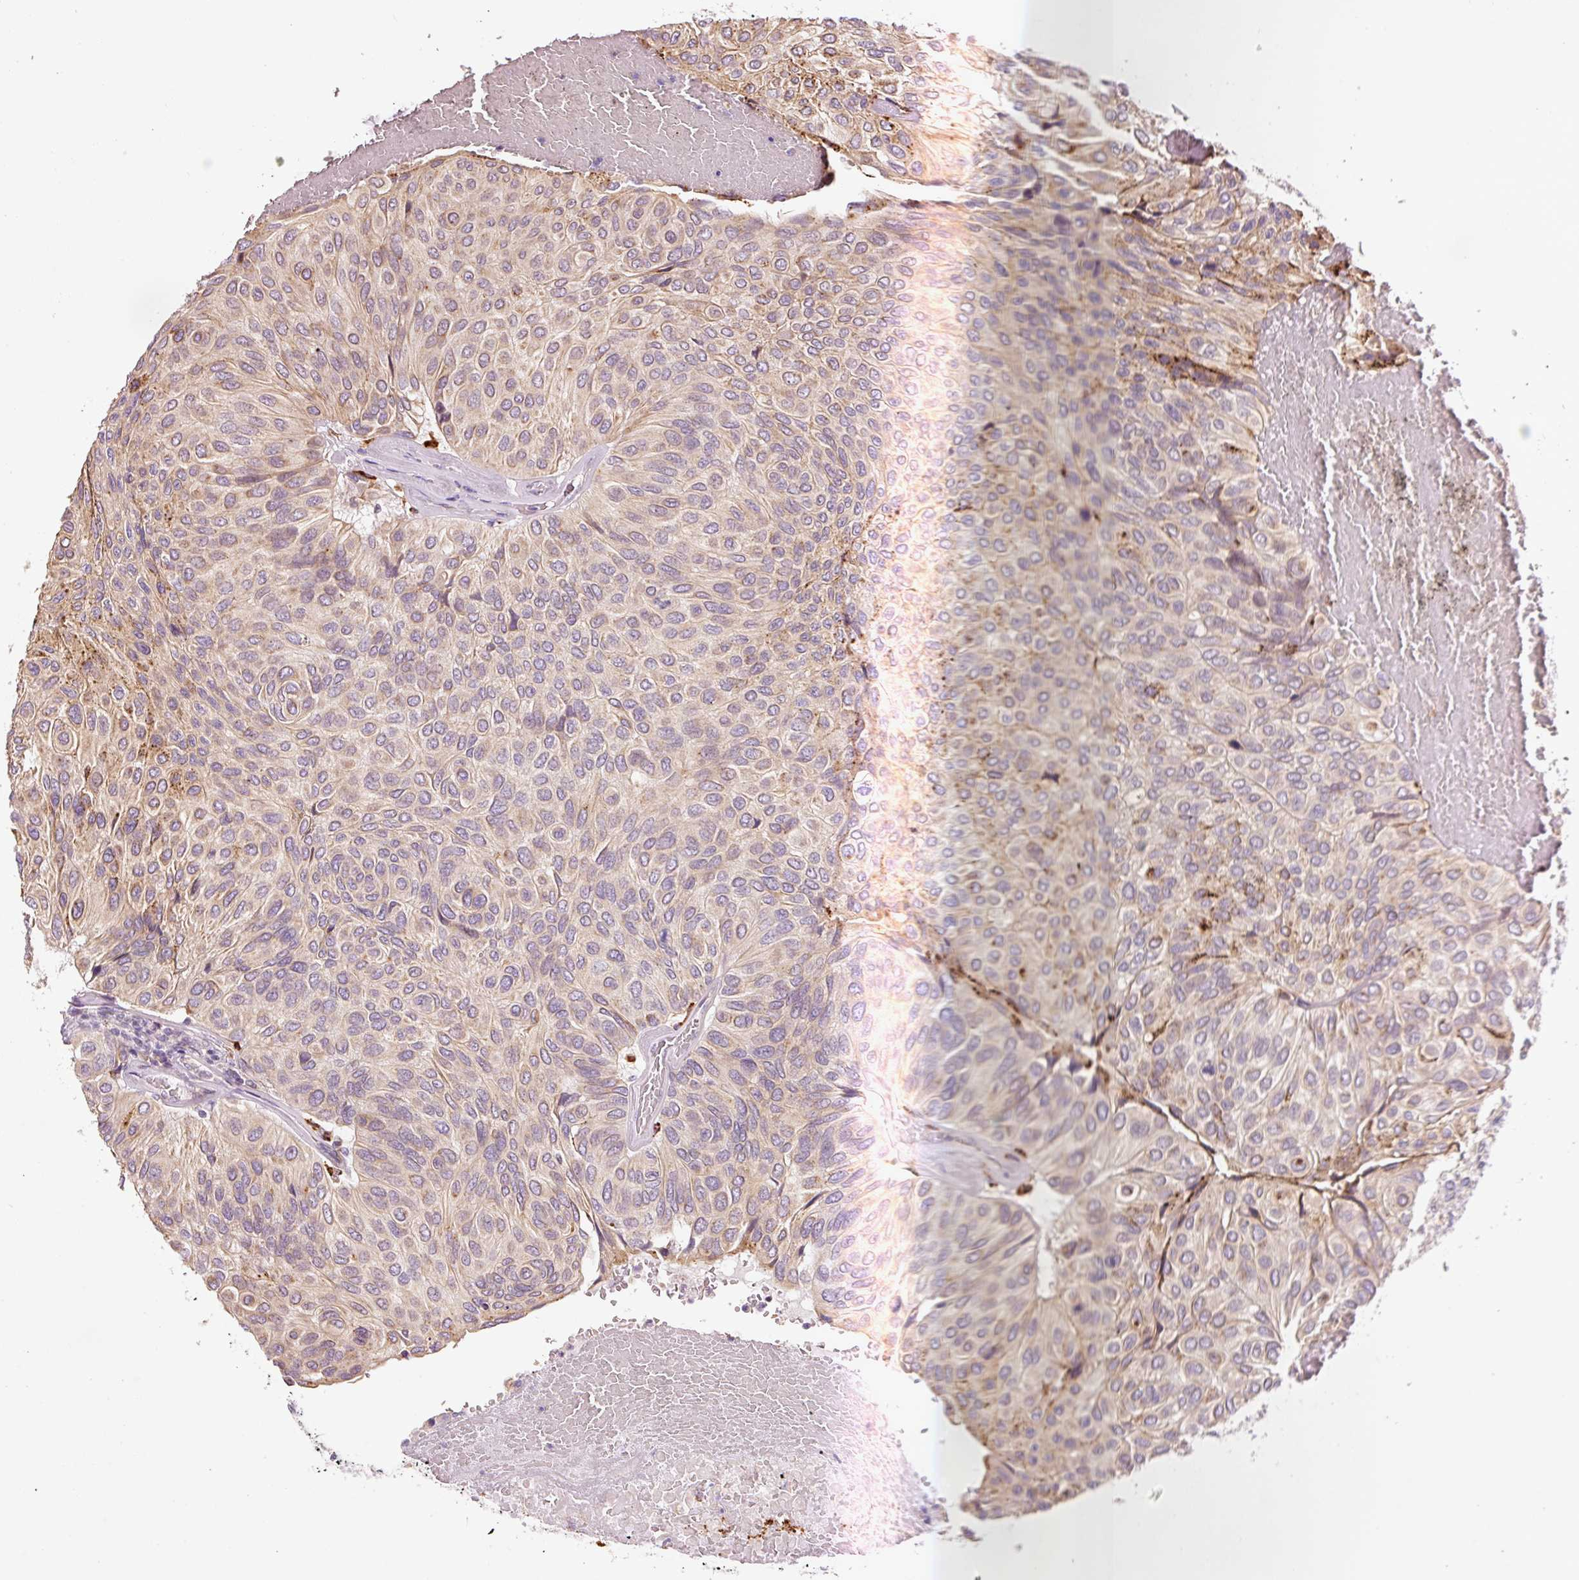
{"staining": {"intensity": "moderate", "quantity": "<25%", "location": "cytoplasmic/membranous"}, "tissue": "urothelial cancer", "cell_type": "Tumor cells", "image_type": "cancer", "snomed": [{"axis": "morphology", "description": "Urothelial carcinoma, High grade"}, {"axis": "topography", "description": "Urinary bladder"}], "caption": "Immunohistochemistry (IHC) of human urothelial cancer reveals low levels of moderate cytoplasmic/membranous staining in approximately <25% of tumor cells.", "gene": "ZNF639", "patient": {"sex": "male", "age": 66}}